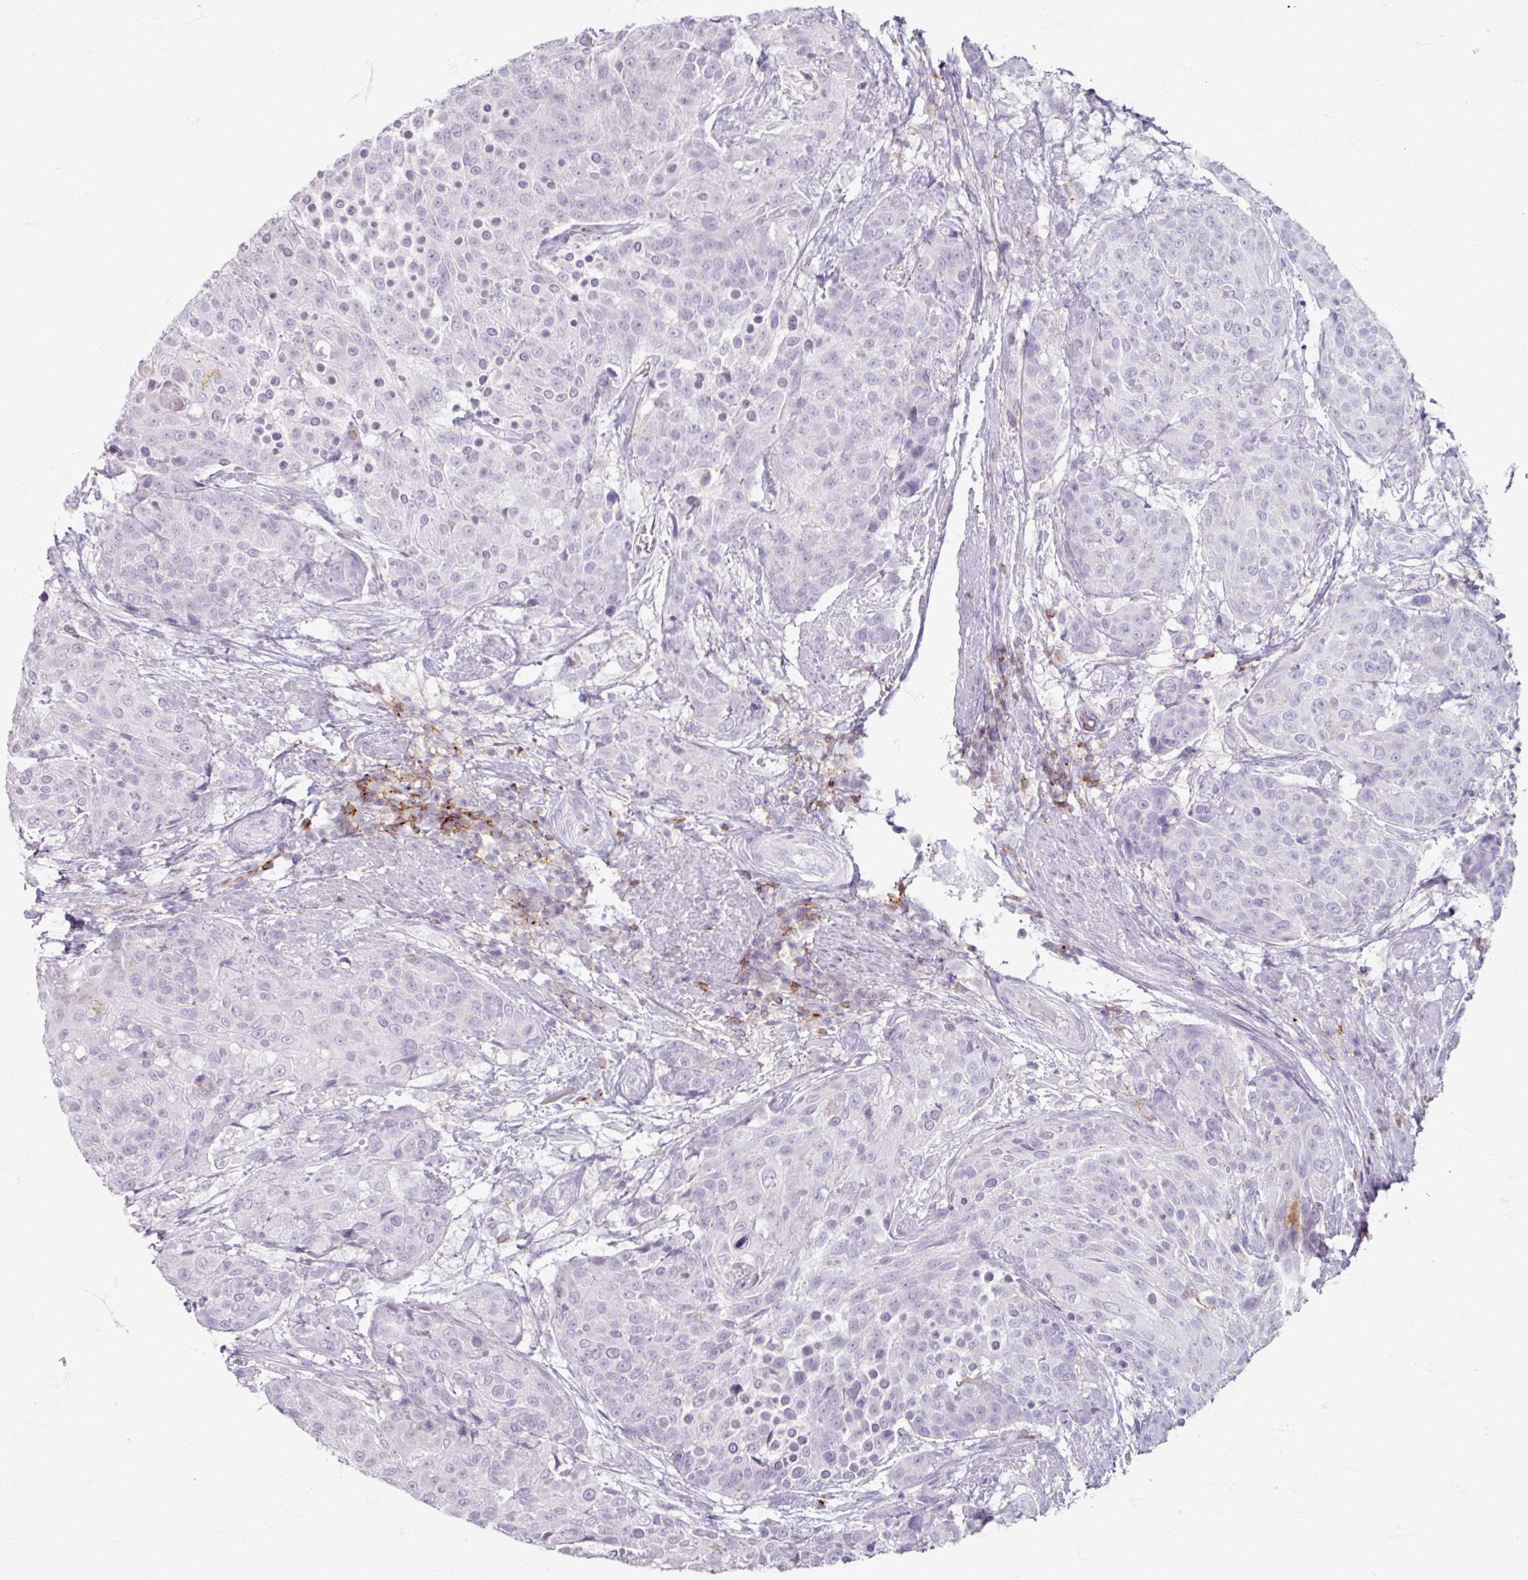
{"staining": {"intensity": "negative", "quantity": "none", "location": "none"}, "tissue": "urothelial cancer", "cell_type": "Tumor cells", "image_type": "cancer", "snomed": [{"axis": "morphology", "description": "Urothelial carcinoma, High grade"}, {"axis": "topography", "description": "Urinary bladder"}], "caption": "The micrograph reveals no staining of tumor cells in urothelial cancer.", "gene": "PTPRC", "patient": {"sex": "female", "age": 63}}